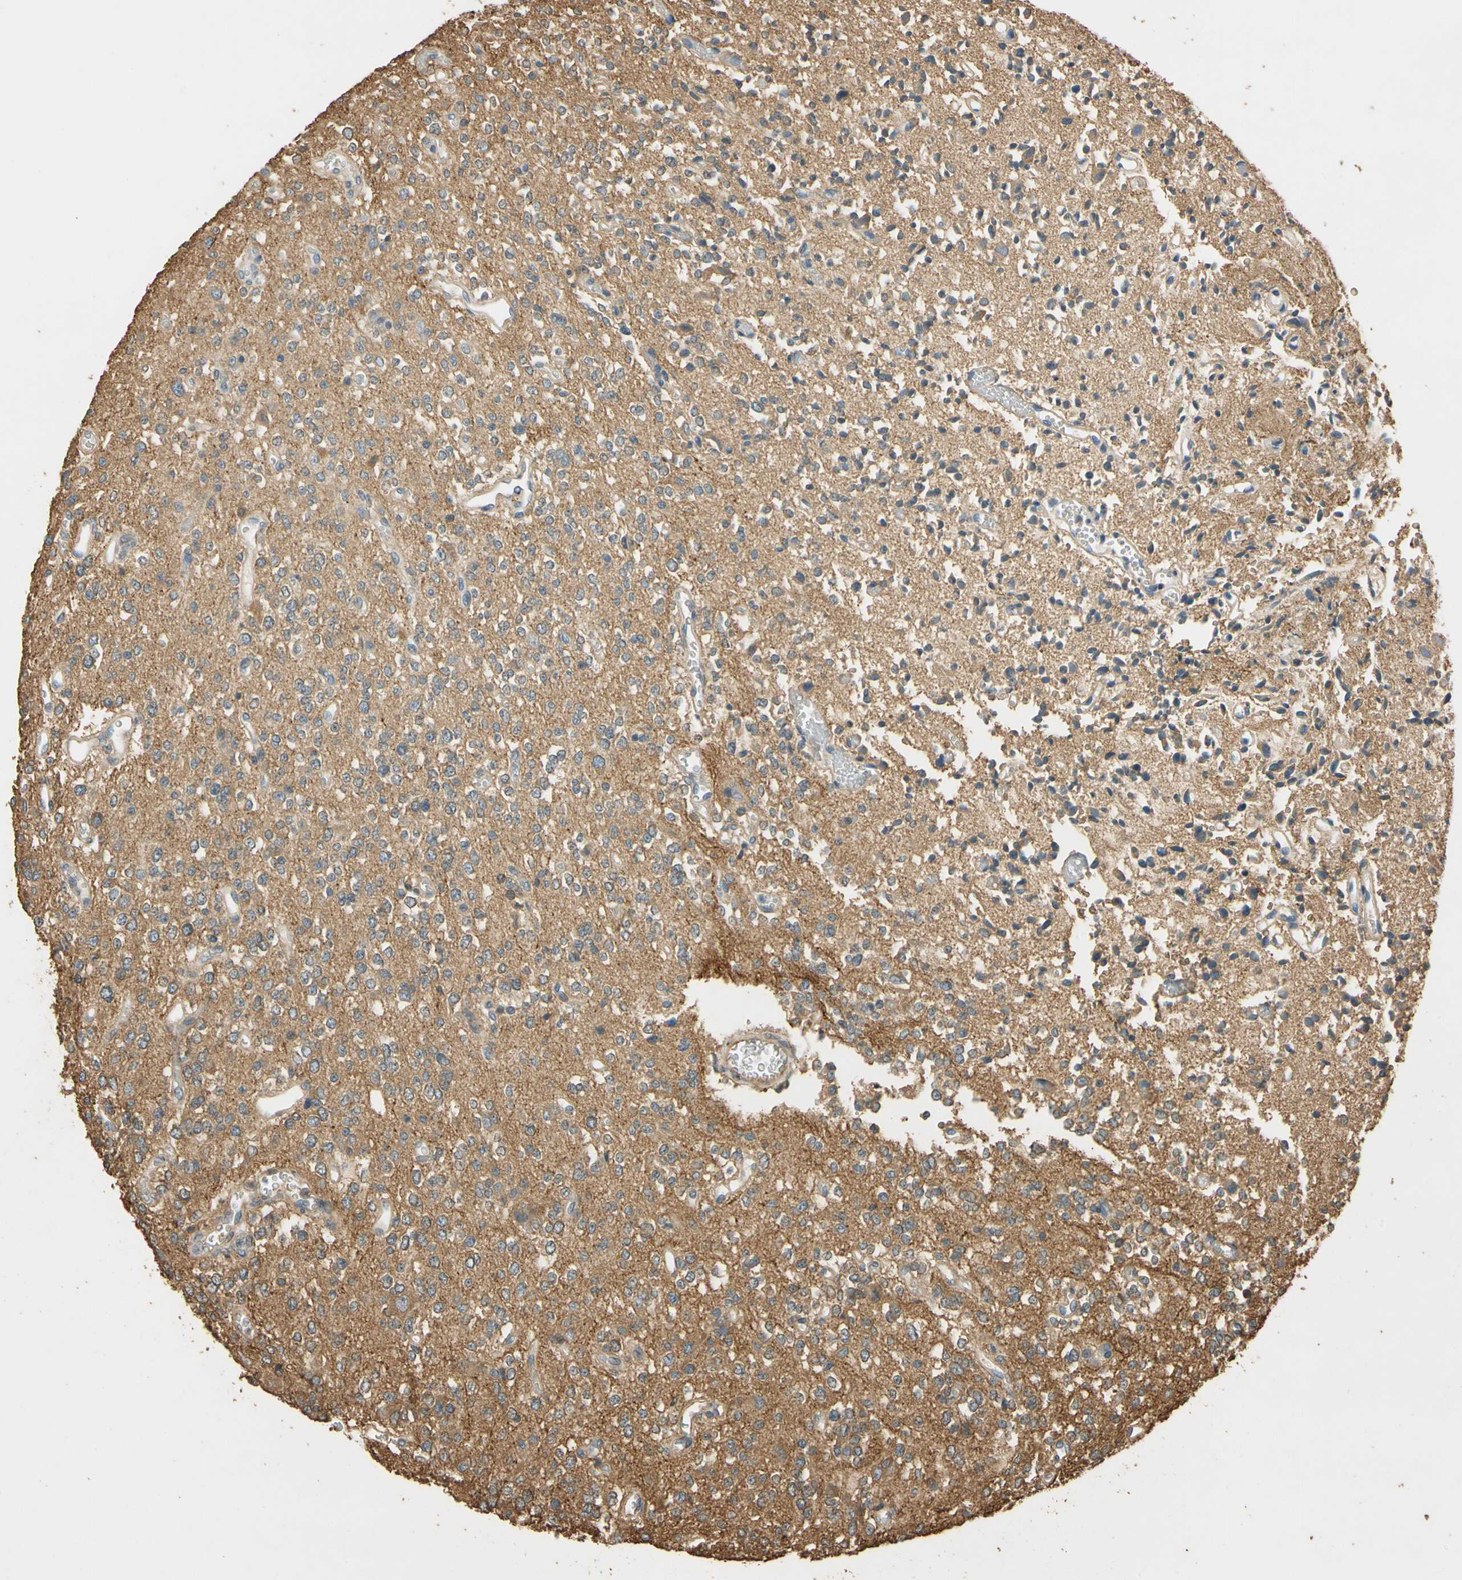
{"staining": {"intensity": "negative", "quantity": "none", "location": "none"}, "tissue": "glioma", "cell_type": "Tumor cells", "image_type": "cancer", "snomed": [{"axis": "morphology", "description": "Glioma, malignant, Low grade"}, {"axis": "topography", "description": "Brain"}], "caption": "A micrograph of glioma stained for a protein demonstrates no brown staining in tumor cells. Brightfield microscopy of IHC stained with DAB (brown) and hematoxylin (blue), captured at high magnification.", "gene": "MGRN1", "patient": {"sex": "male", "age": 38}}